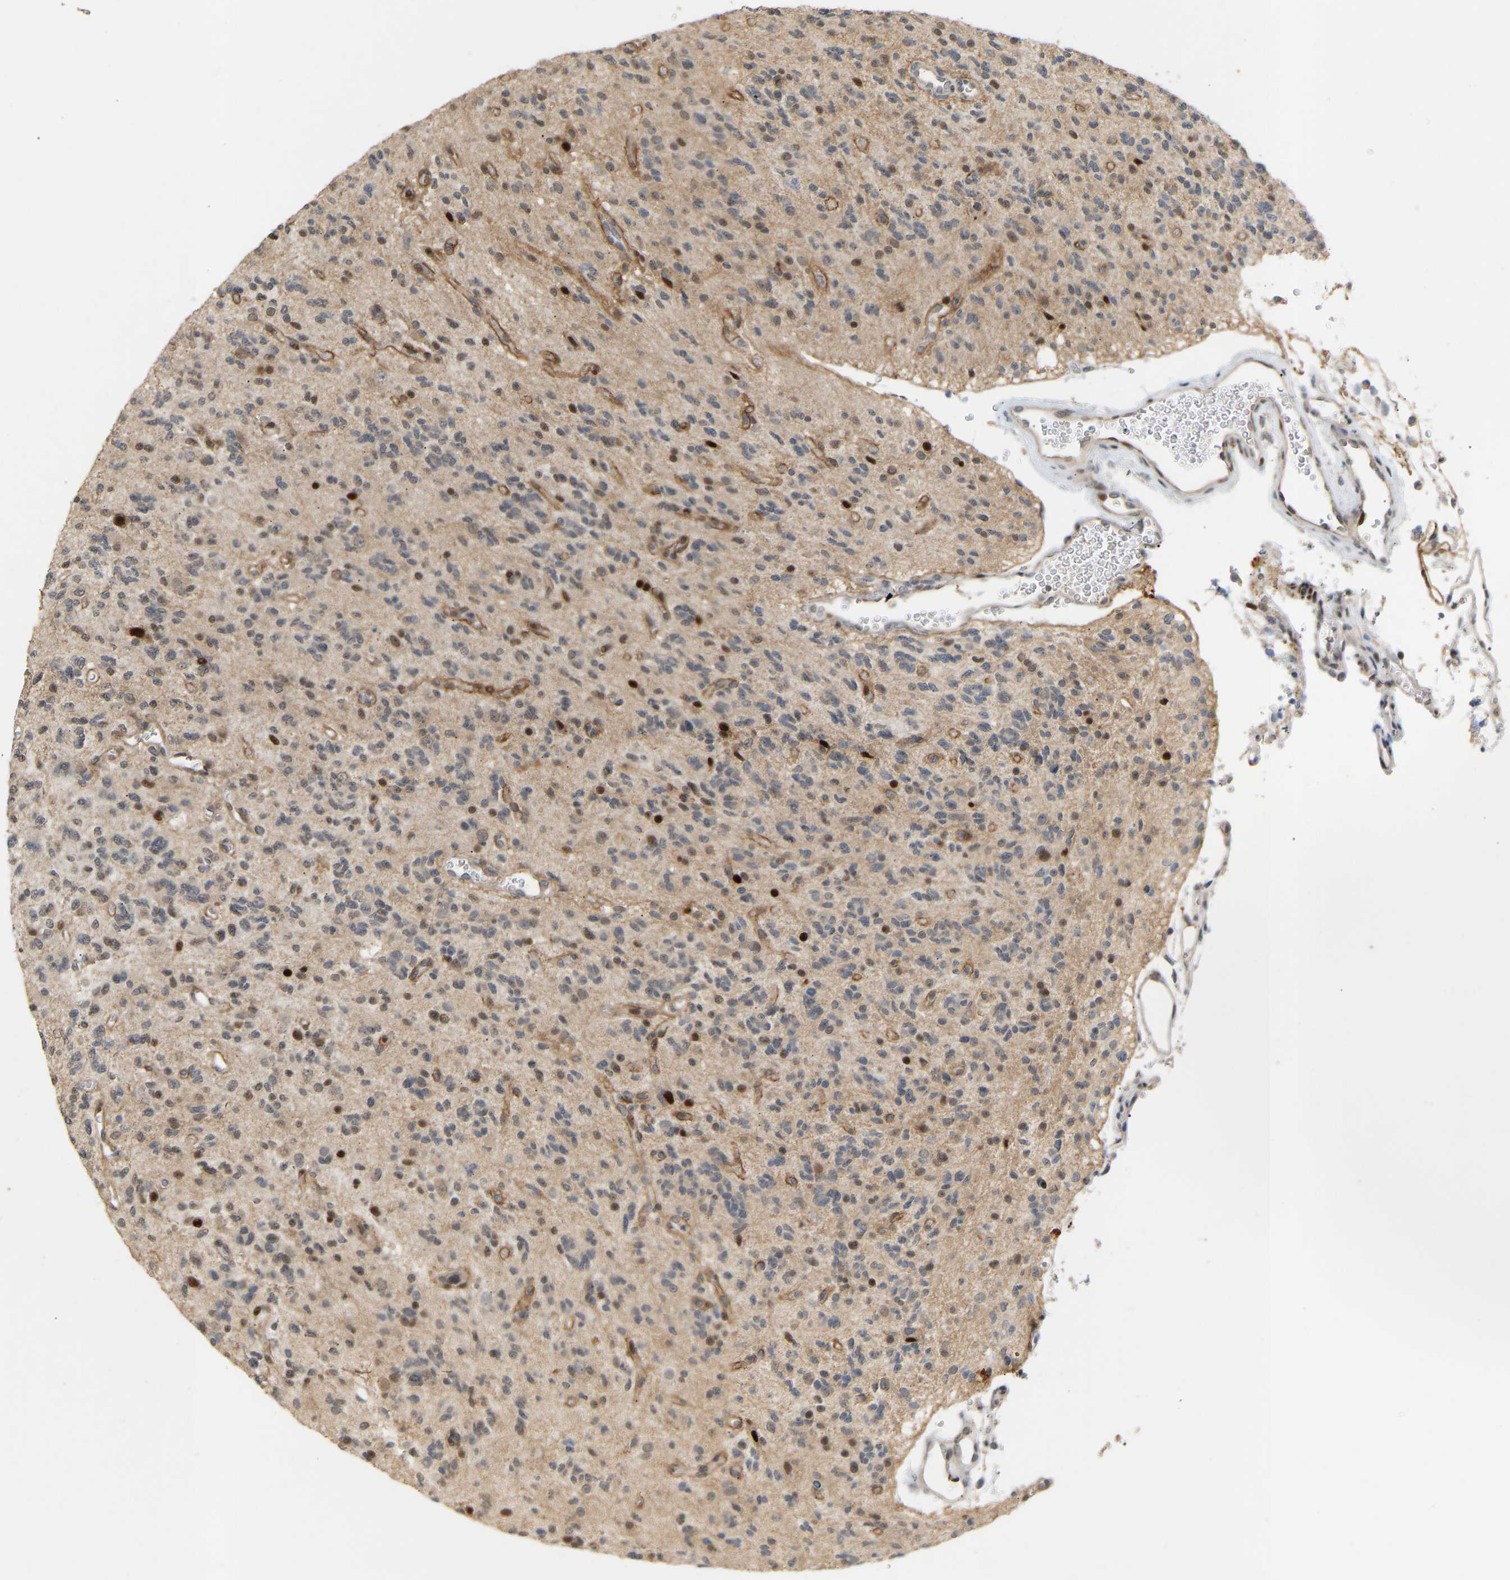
{"staining": {"intensity": "negative", "quantity": "none", "location": "none"}, "tissue": "glioma", "cell_type": "Tumor cells", "image_type": "cancer", "snomed": [{"axis": "morphology", "description": "Glioma, malignant, Low grade"}, {"axis": "topography", "description": "Brain"}], "caption": "Histopathology image shows no protein positivity in tumor cells of glioma tissue. (DAB immunohistochemistry (IHC) visualized using brightfield microscopy, high magnification).", "gene": "PTPN4", "patient": {"sex": "male", "age": 38}}